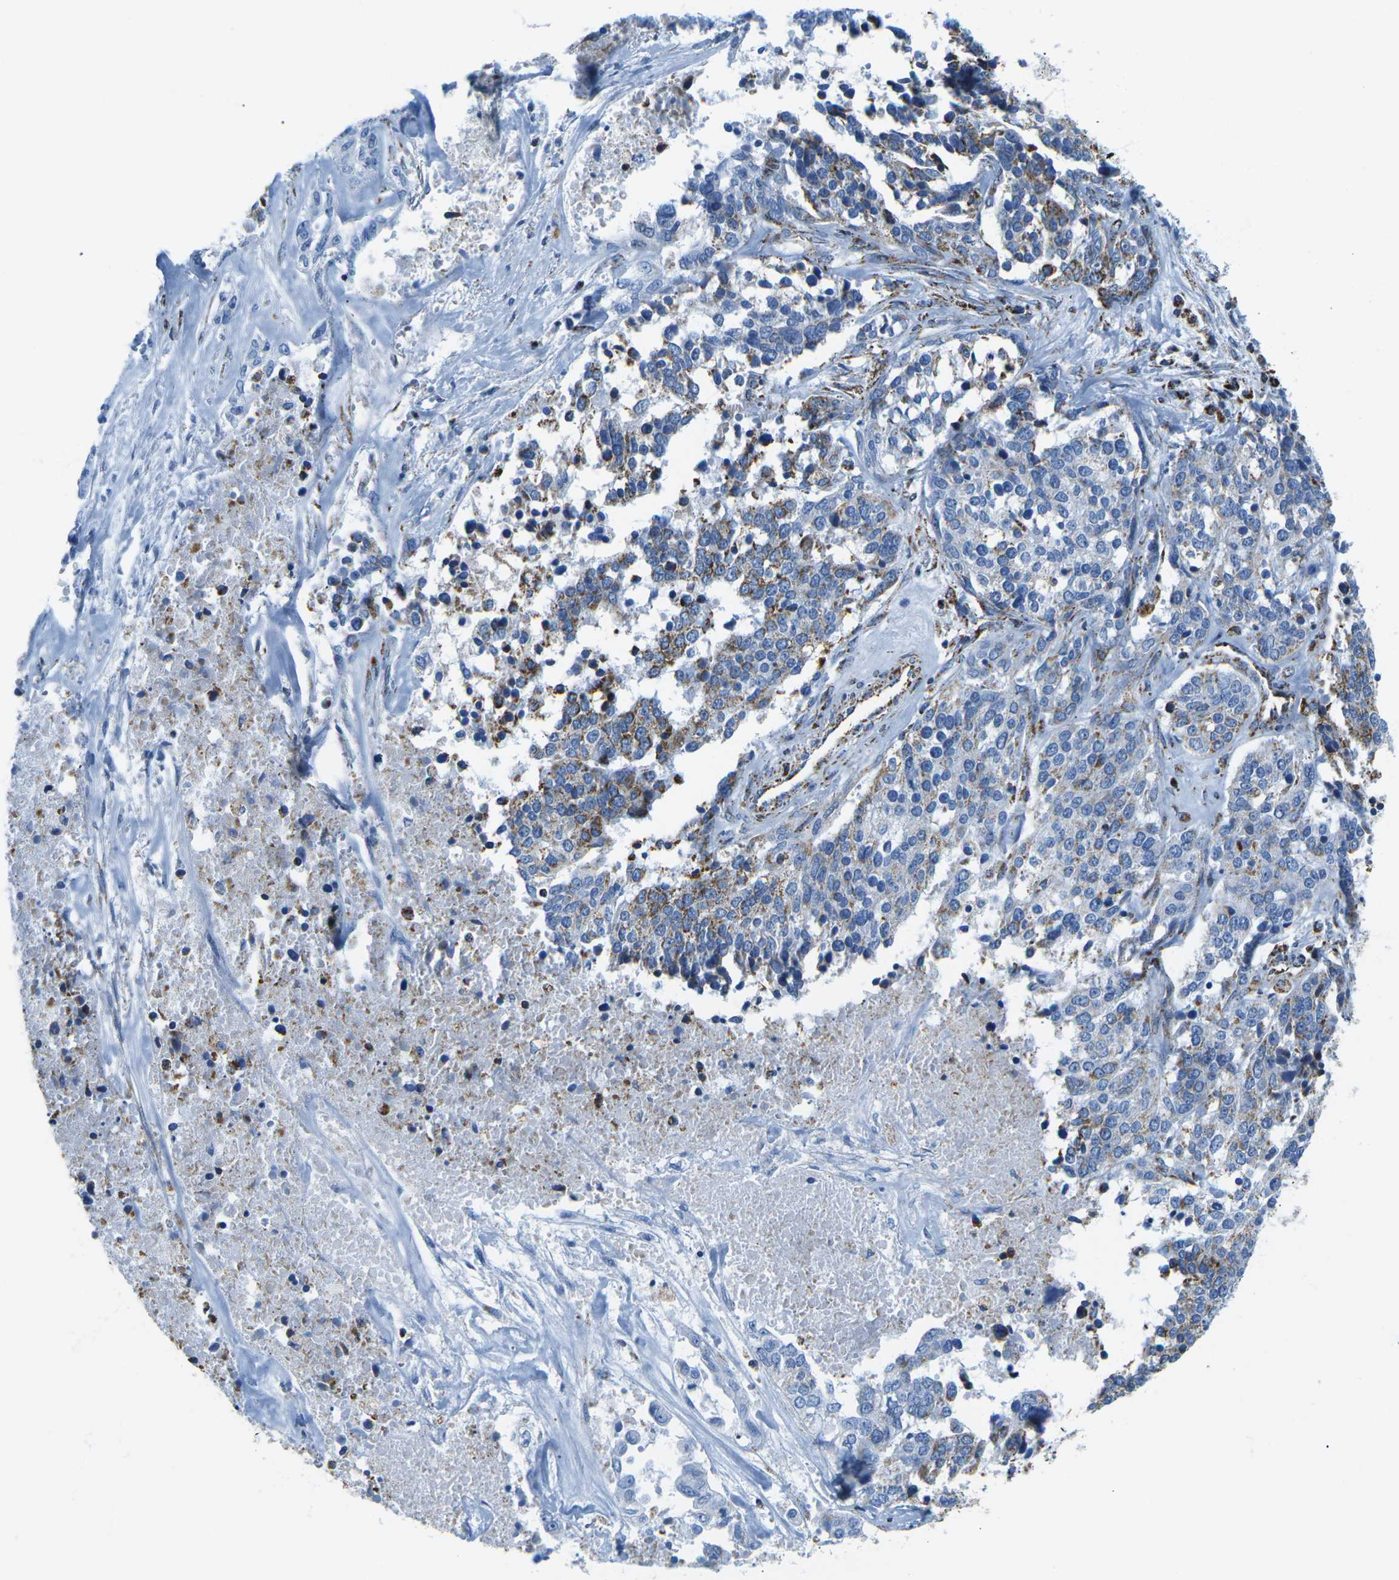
{"staining": {"intensity": "weak", "quantity": "<25%", "location": "cytoplasmic/membranous"}, "tissue": "ovarian cancer", "cell_type": "Tumor cells", "image_type": "cancer", "snomed": [{"axis": "morphology", "description": "Cystadenocarcinoma, serous, NOS"}, {"axis": "topography", "description": "Ovary"}], "caption": "The IHC photomicrograph has no significant positivity in tumor cells of ovarian cancer (serous cystadenocarcinoma) tissue.", "gene": "COX6C", "patient": {"sex": "female", "age": 44}}